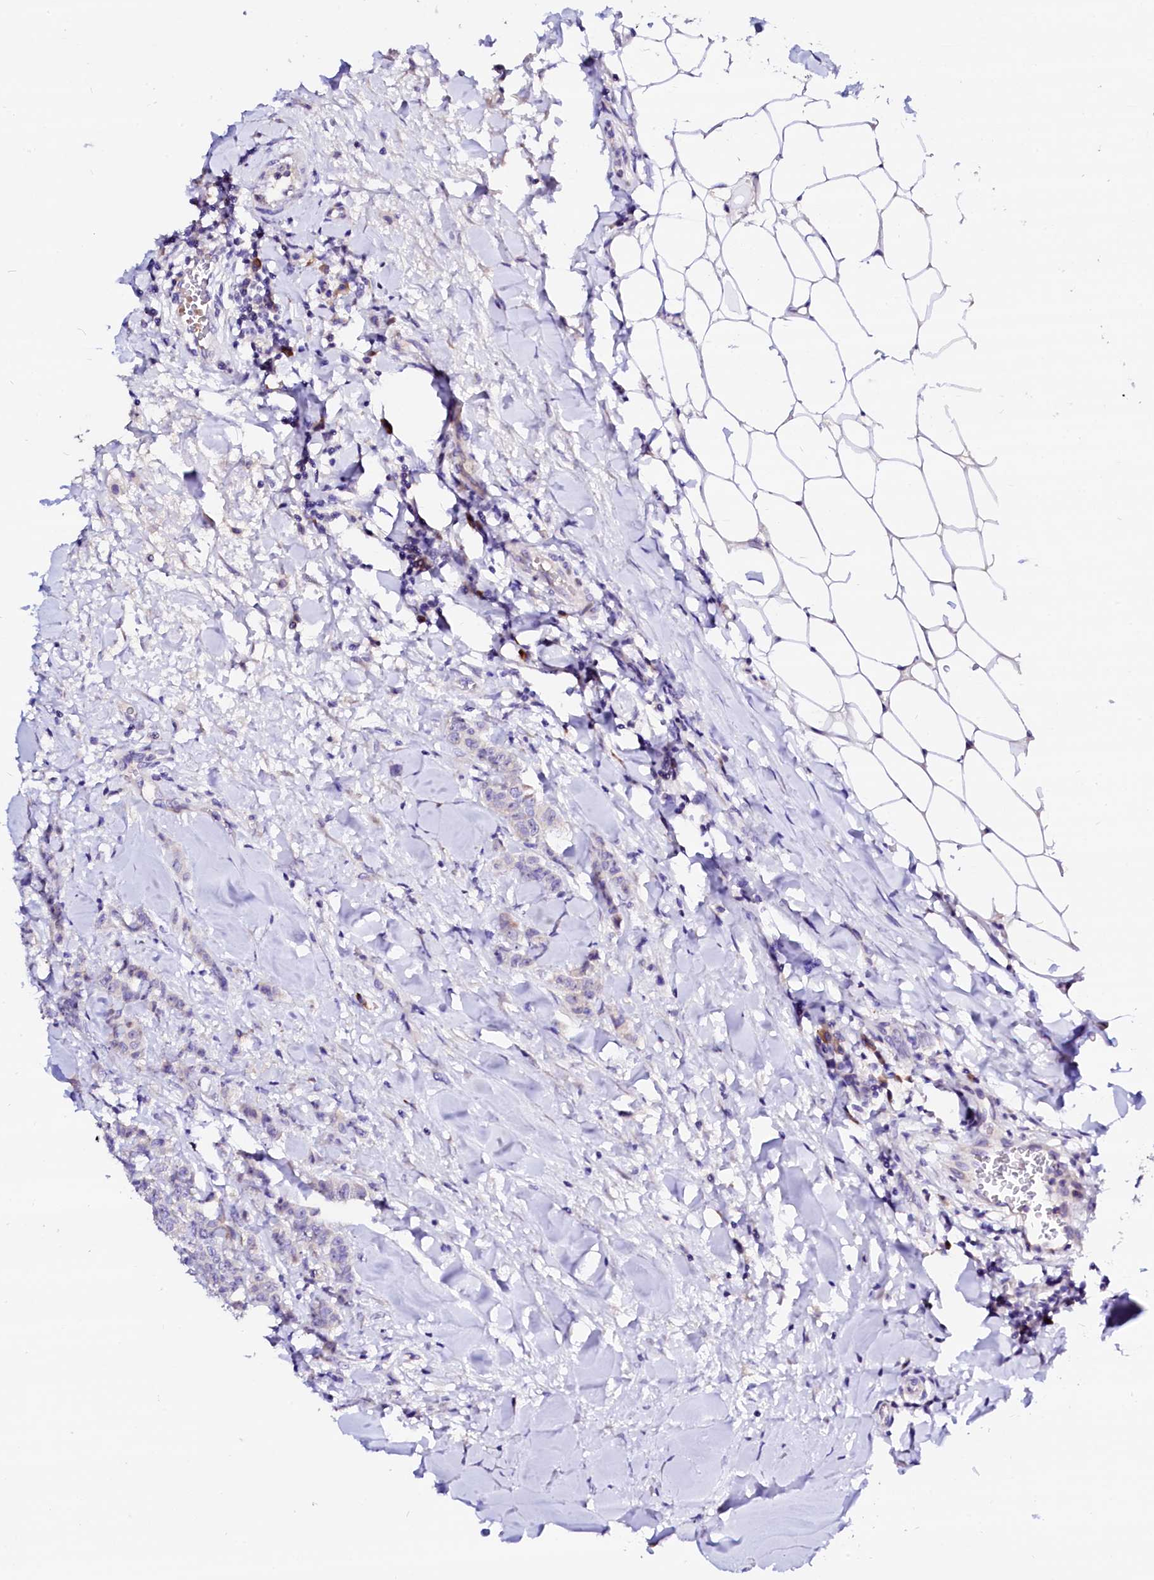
{"staining": {"intensity": "weak", "quantity": "25%-75%", "location": "nuclear"}, "tissue": "breast cancer", "cell_type": "Tumor cells", "image_type": "cancer", "snomed": [{"axis": "morphology", "description": "Duct carcinoma"}, {"axis": "topography", "description": "Breast"}], "caption": "Breast cancer stained for a protein (brown) displays weak nuclear positive staining in about 25%-75% of tumor cells.", "gene": "BTBD16", "patient": {"sex": "female", "age": 40}}